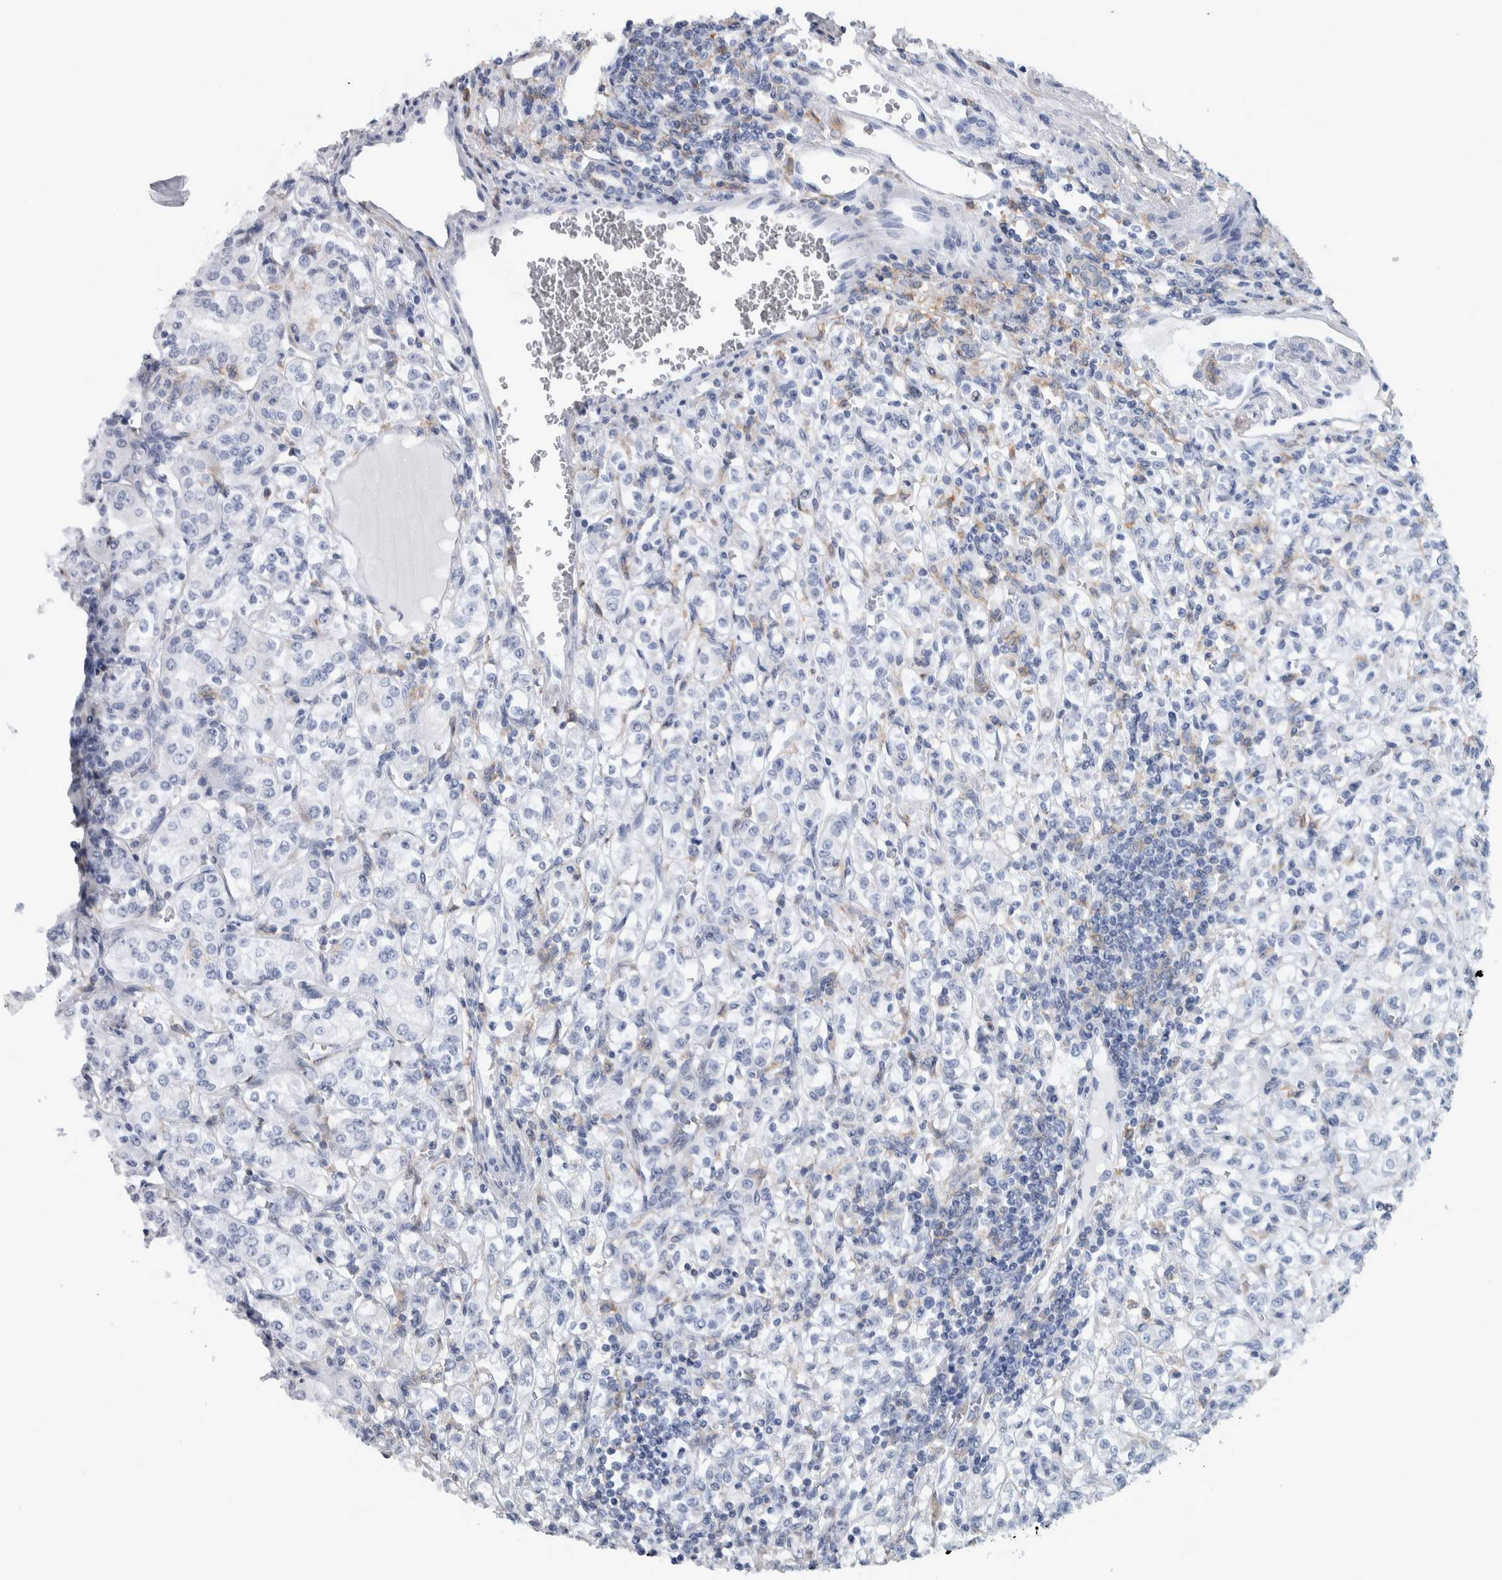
{"staining": {"intensity": "negative", "quantity": "none", "location": "none"}, "tissue": "renal cancer", "cell_type": "Tumor cells", "image_type": "cancer", "snomed": [{"axis": "morphology", "description": "Adenocarcinoma, NOS"}, {"axis": "topography", "description": "Kidney"}], "caption": "Immunohistochemistry (IHC) micrograph of renal adenocarcinoma stained for a protein (brown), which demonstrates no expression in tumor cells.", "gene": "SKAP2", "patient": {"sex": "male", "age": 77}}